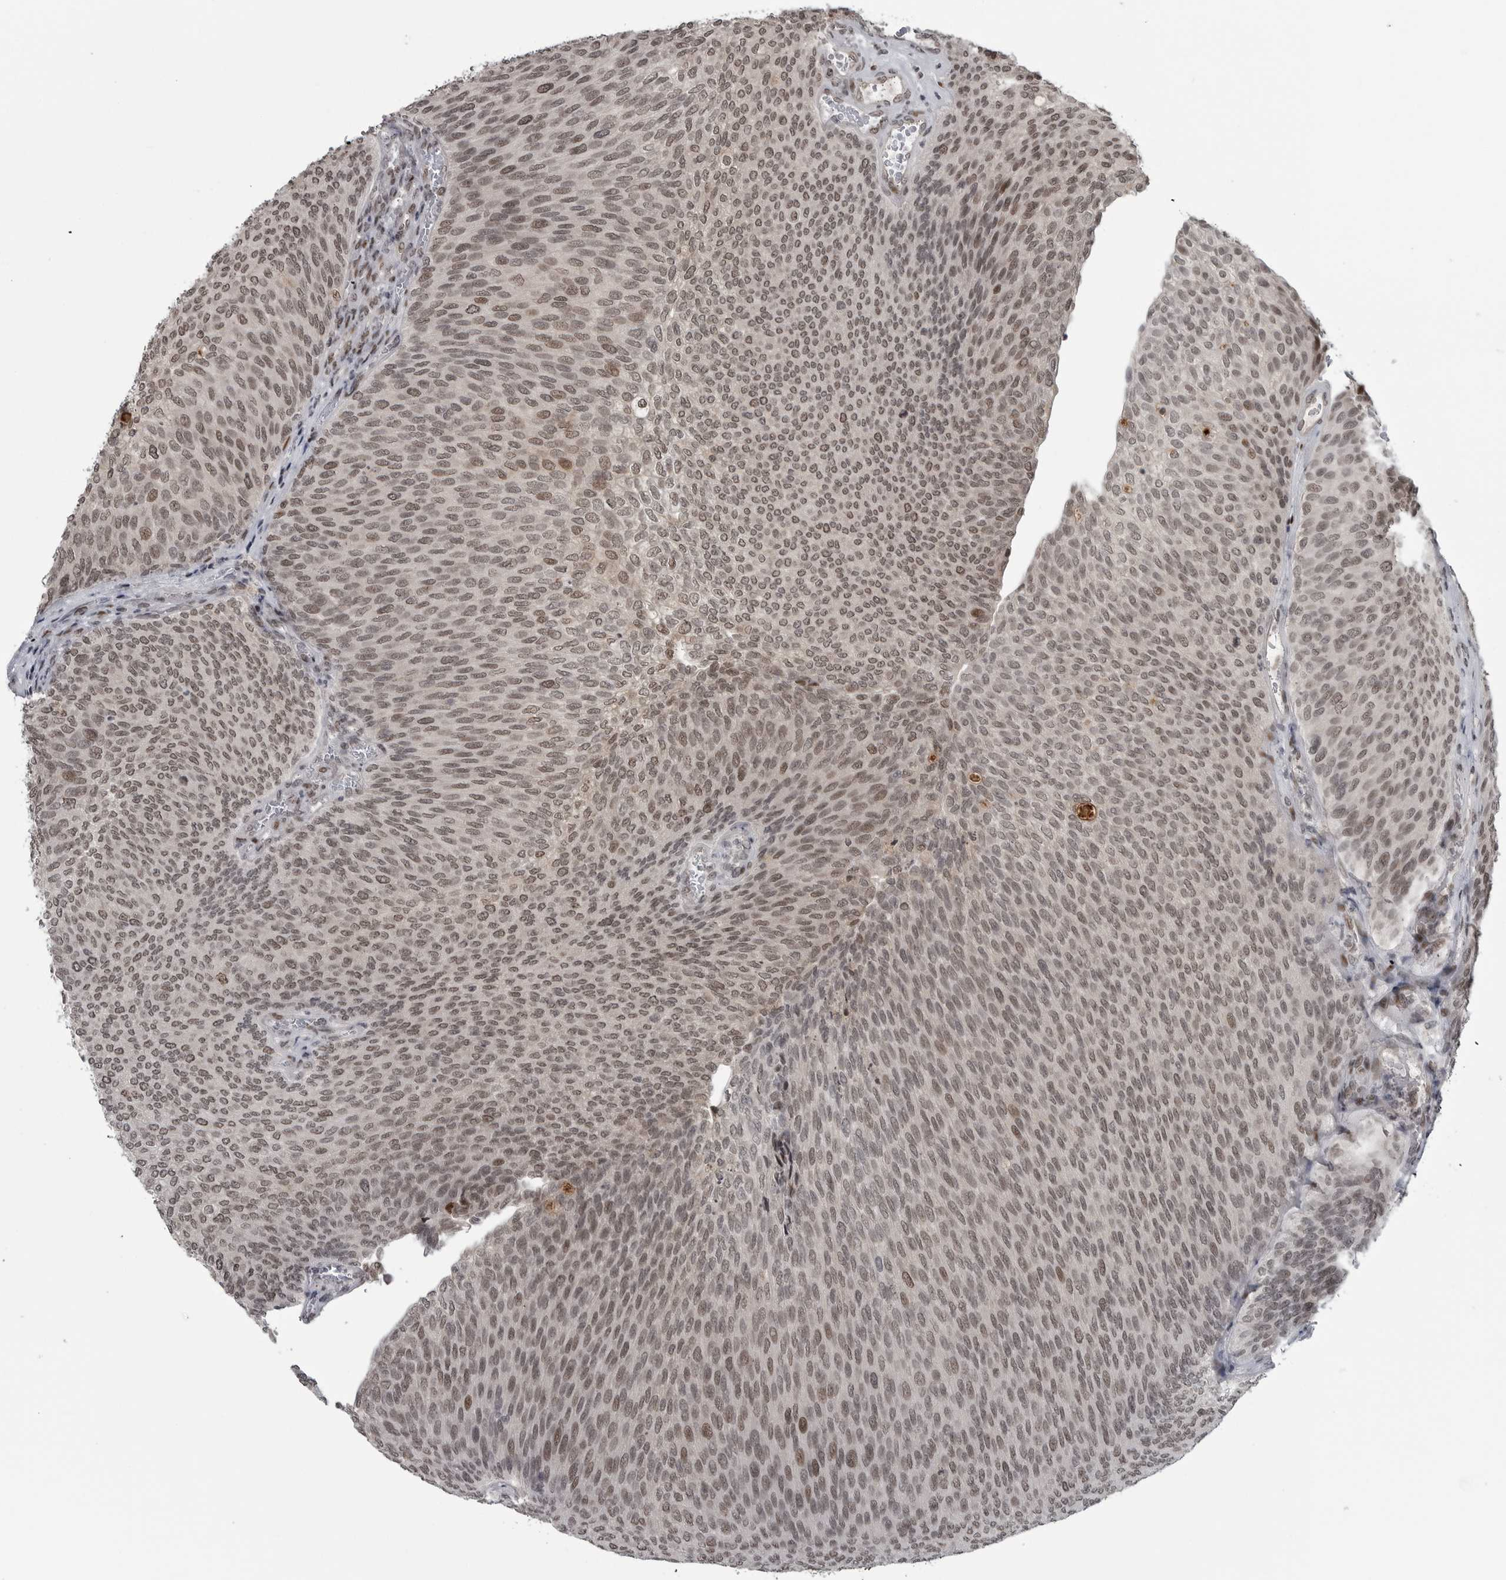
{"staining": {"intensity": "weak", "quantity": ">75%", "location": "nuclear"}, "tissue": "urothelial cancer", "cell_type": "Tumor cells", "image_type": "cancer", "snomed": [{"axis": "morphology", "description": "Urothelial carcinoma, Low grade"}, {"axis": "topography", "description": "Urinary bladder"}], "caption": "Human urothelial carcinoma (low-grade) stained for a protein (brown) reveals weak nuclear positive positivity in about >75% of tumor cells.", "gene": "C8orf58", "patient": {"sex": "female", "age": 79}}